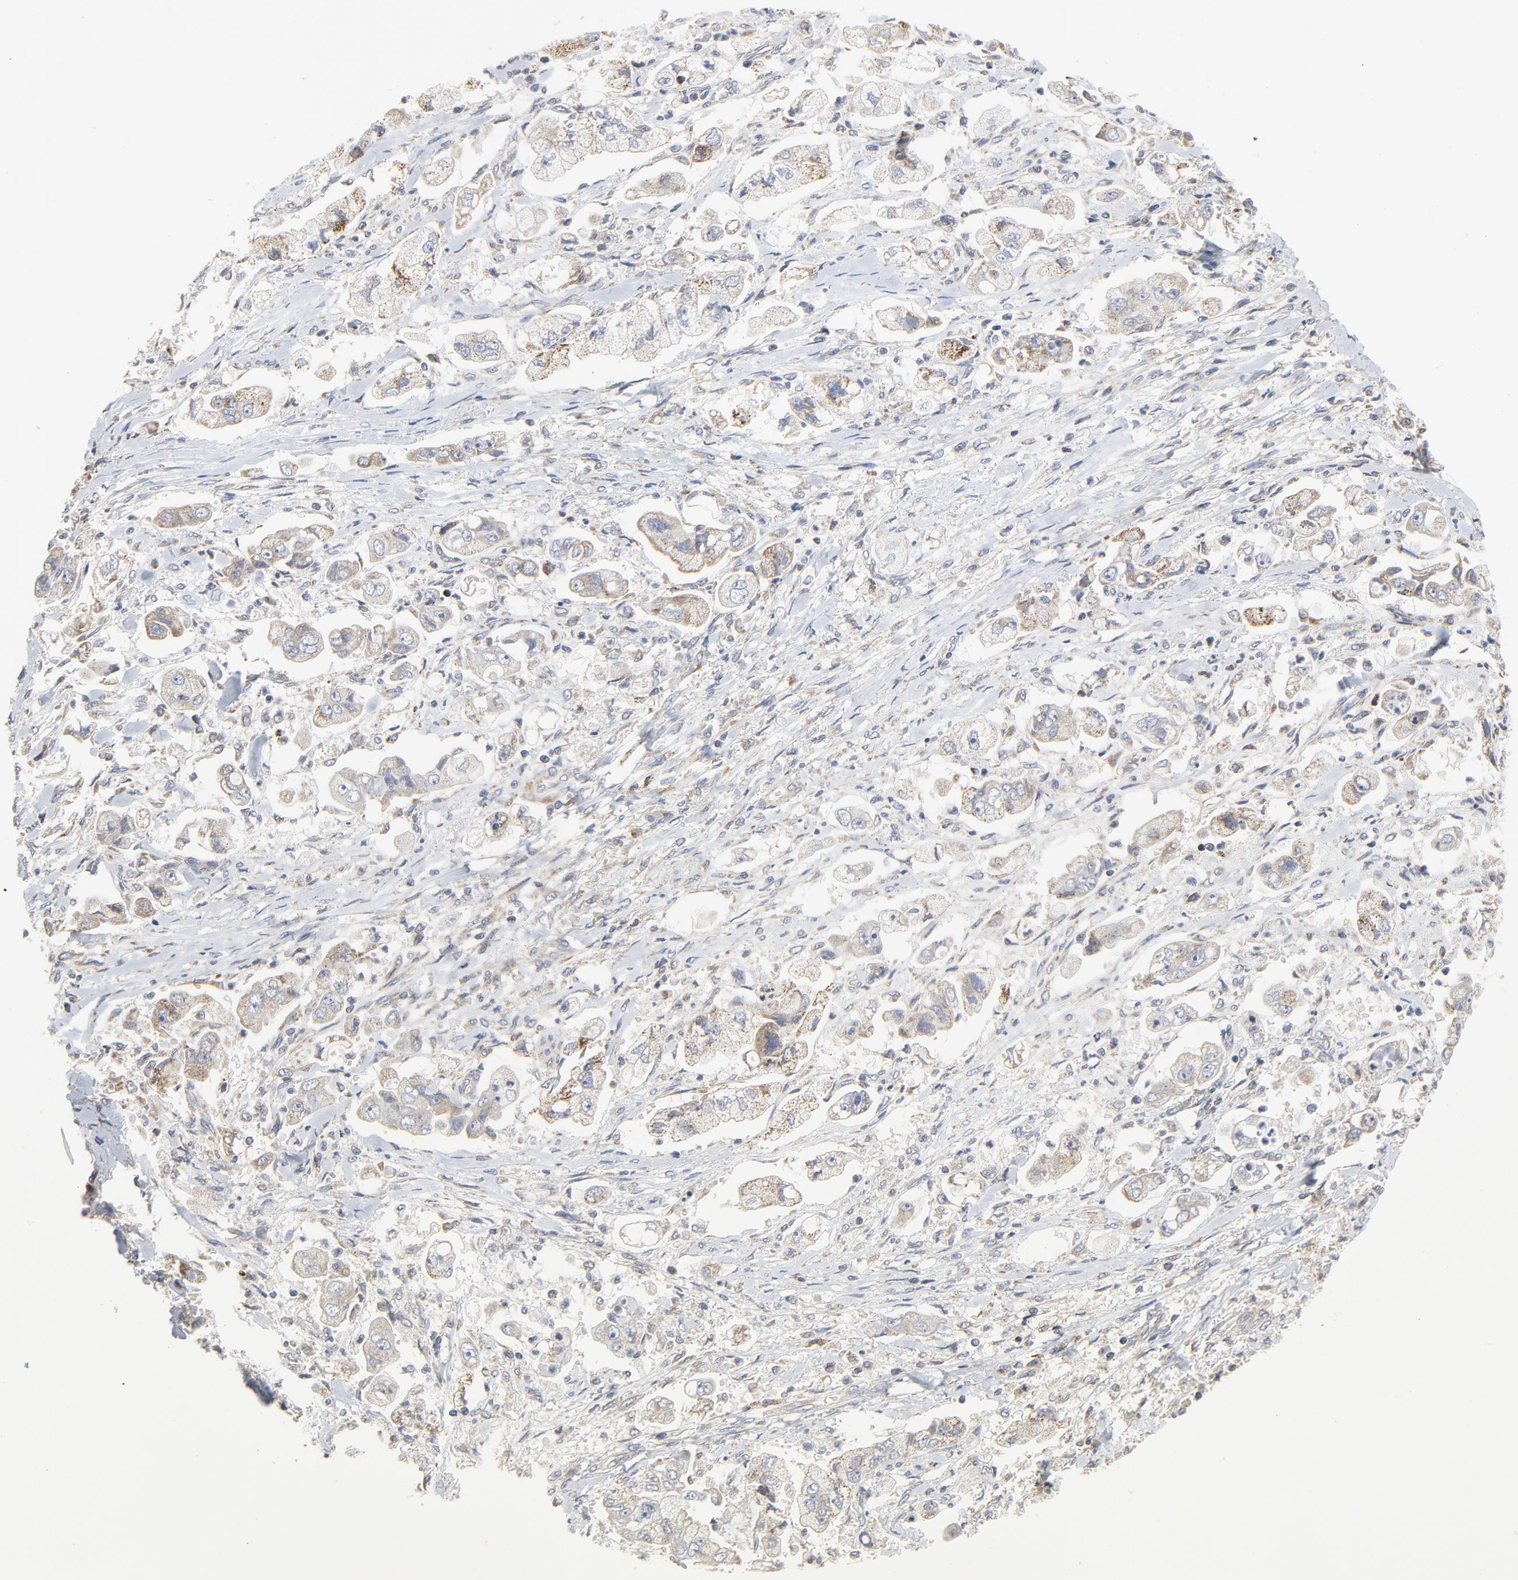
{"staining": {"intensity": "weak", "quantity": ">75%", "location": "nuclear"}, "tissue": "stomach cancer", "cell_type": "Tumor cells", "image_type": "cancer", "snomed": [{"axis": "morphology", "description": "Adenocarcinoma, NOS"}, {"axis": "topography", "description": "Stomach"}], "caption": "Protein expression analysis of human stomach cancer (adenocarcinoma) reveals weak nuclear staining in approximately >75% of tumor cells.", "gene": "C14orf119", "patient": {"sex": "male", "age": 62}}